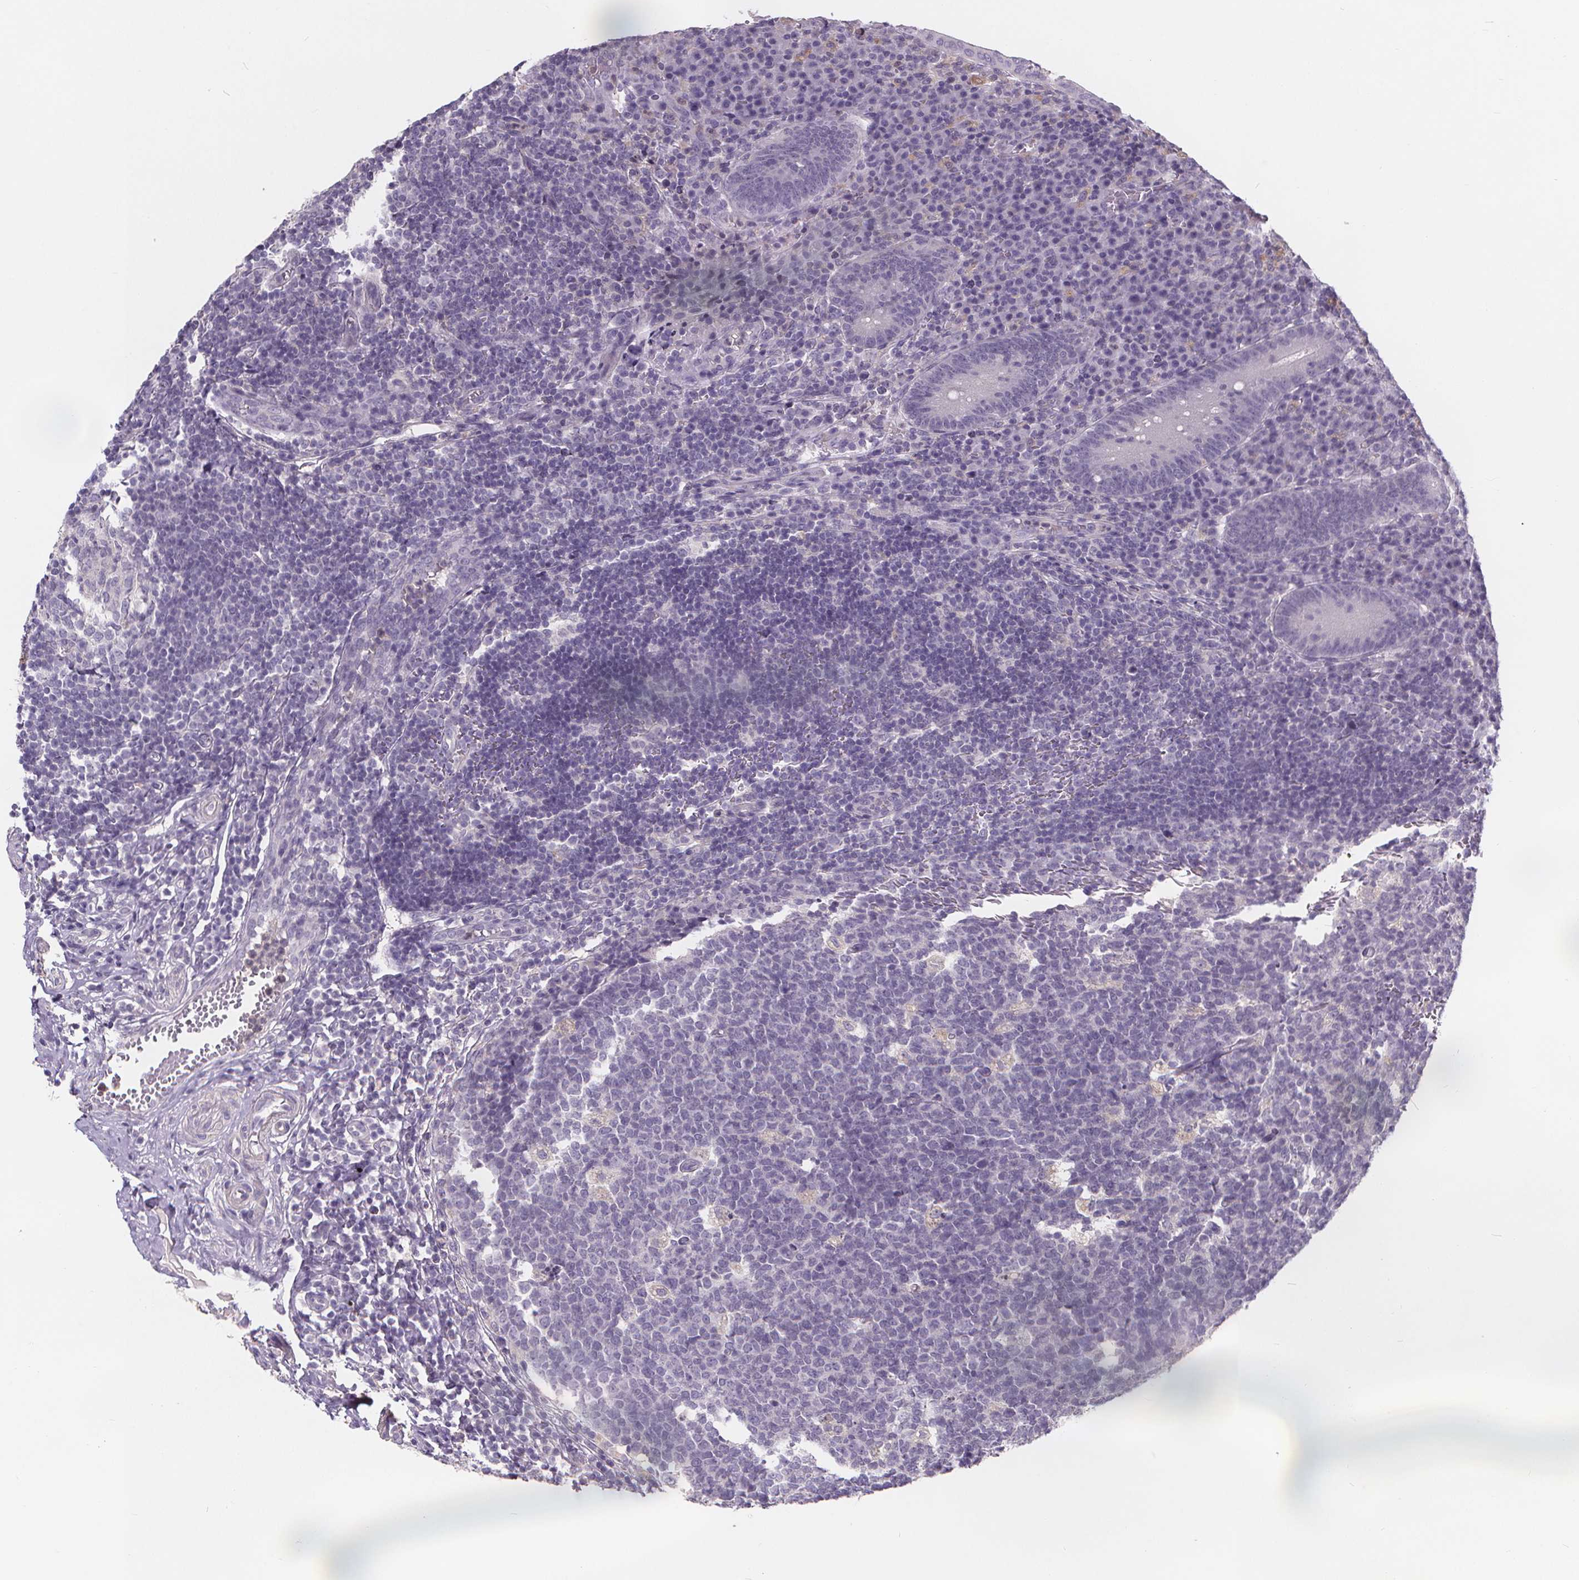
{"staining": {"intensity": "negative", "quantity": "none", "location": "none"}, "tissue": "appendix", "cell_type": "Glandular cells", "image_type": "normal", "snomed": [{"axis": "morphology", "description": "Normal tissue, NOS"}, {"axis": "topography", "description": "Appendix"}], "caption": "Immunohistochemical staining of unremarkable human appendix shows no significant expression in glandular cells. (DAB (3,3'-diaminobenzidine) IHC with hematoxylin counter stain).", "gene": "ATP6V1D", "patient": {"sex": "male", "age": 18}}